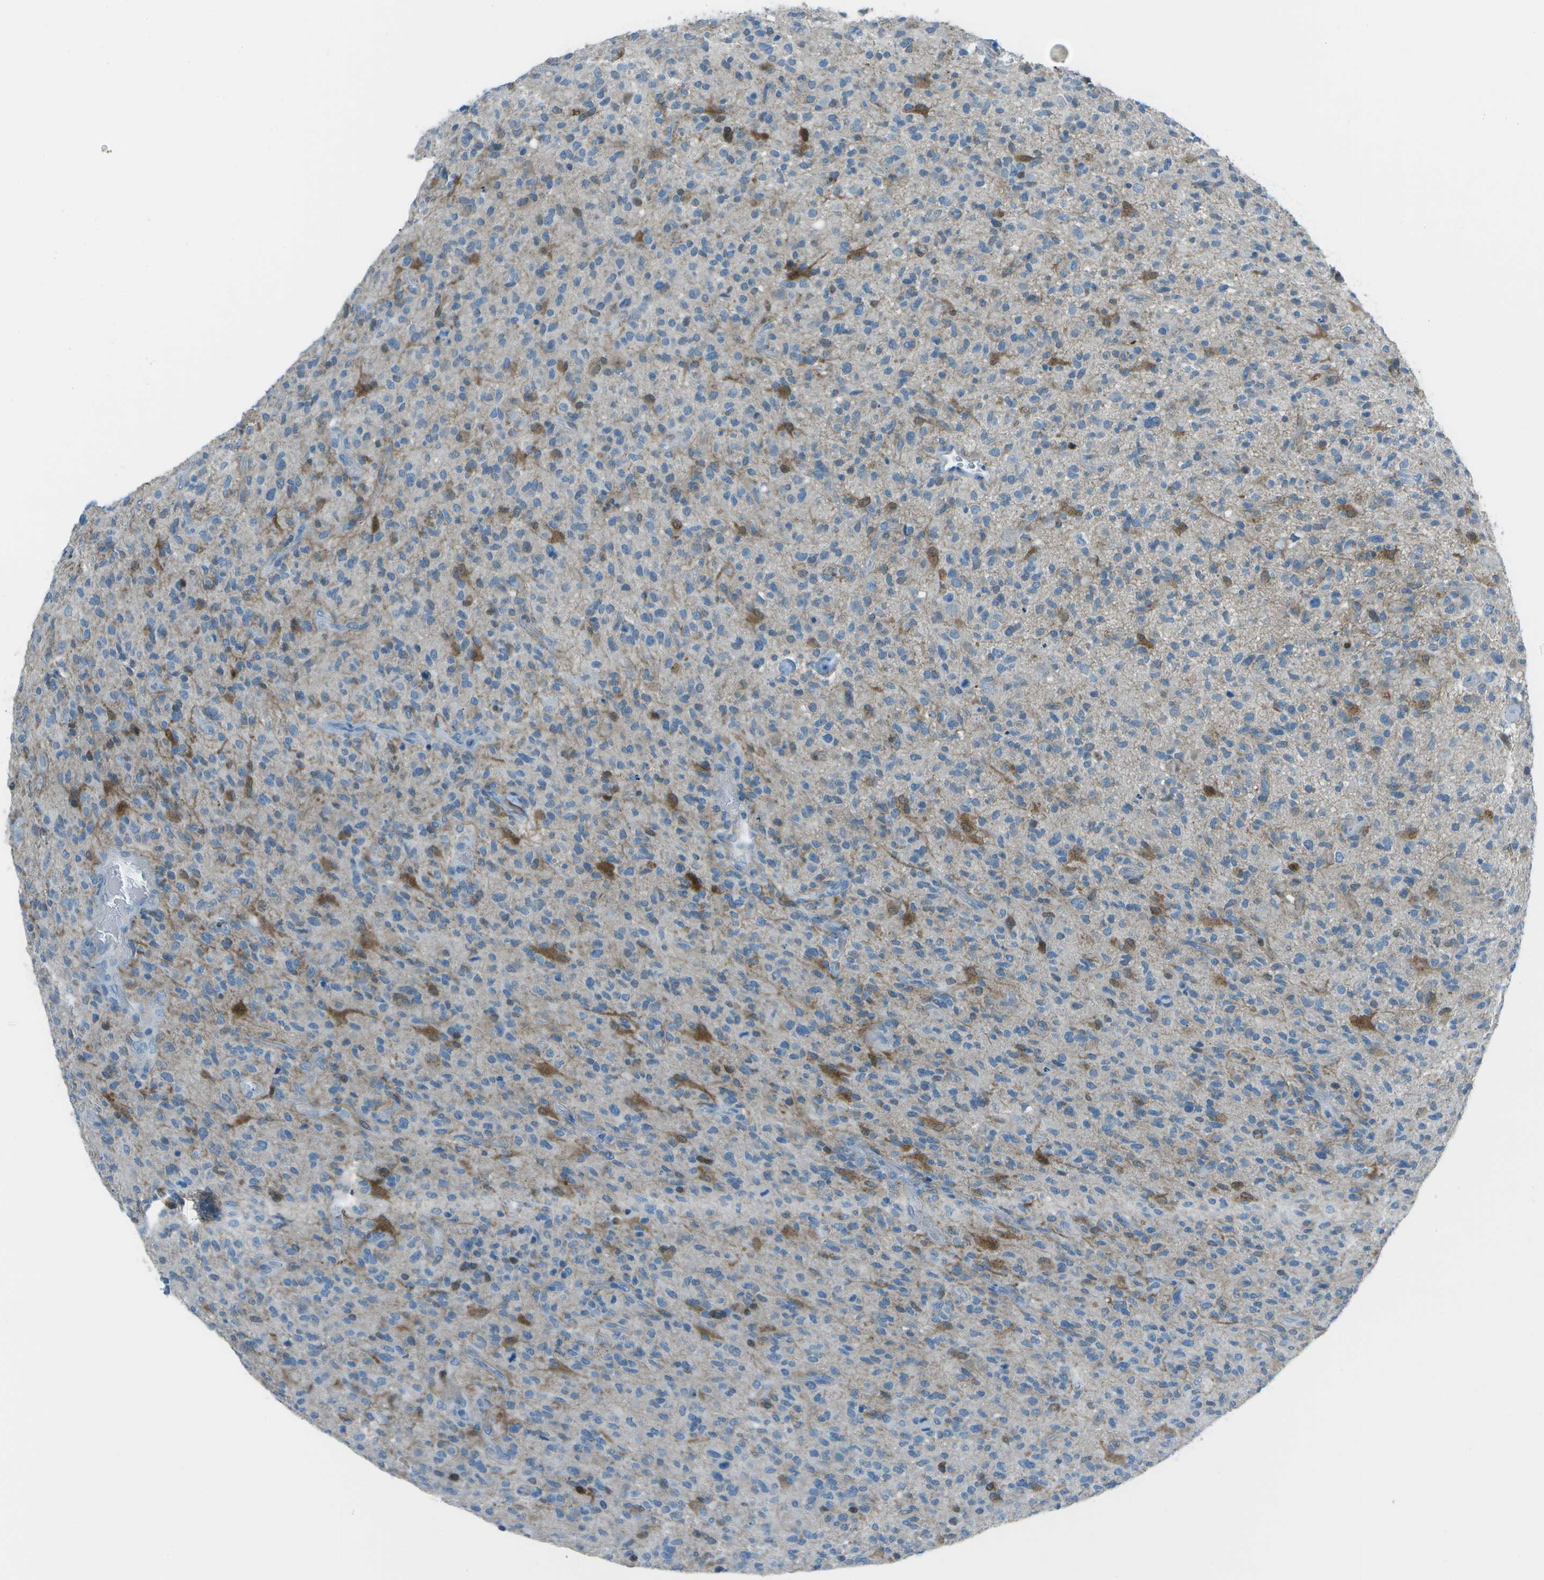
{"staining": {"intensity": "moderate", "quantity": "<25%", "location": "cytoplasmic/membranous,nuclear"}, "tissue": "glioma", "cell_type": "Tumor cells", "image_type": "cancer", "snomed": [{"axis": "morphology", "description": "Glioma, malignant, High grade"}, {"axis": "topography", "description": "Brain"}], "caption": "Moderate cytoplasmic/membranous and nuclear expression for a protein is seen in approximately <25% of tumor cells of glioma using immunohistochemistry (IHC).", "gene": "FGF1", "patient": {"sex": "male", "age": 71}}